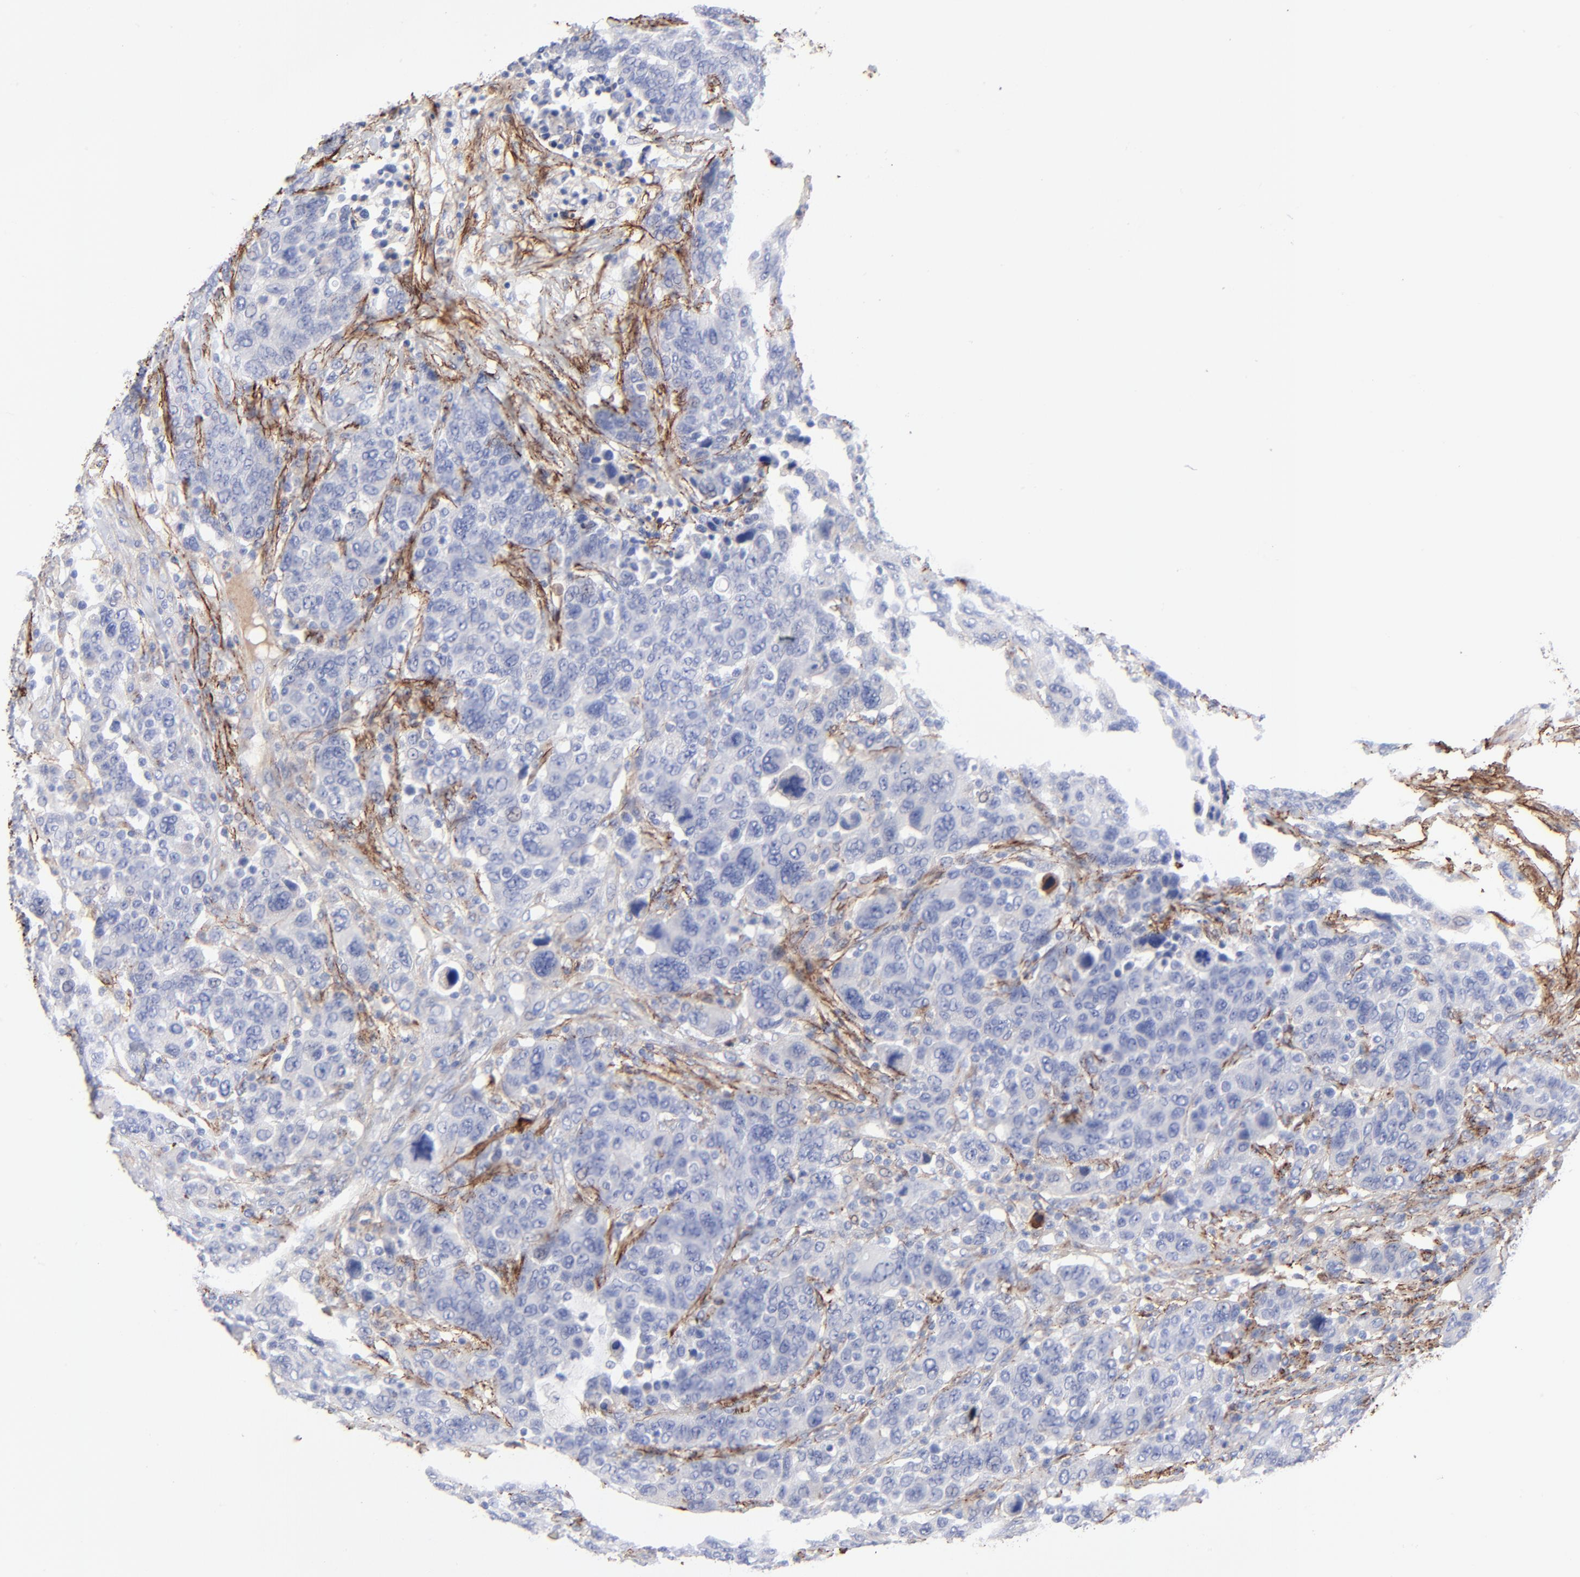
{"staining": {"intensity": "negative", "quantity": "none", "location": "none"}, "tissue": "breast cancer", "cell_type": "Tumor cells", "image_type": "cancer", "snomed": [{"axis": "morphology", "description": "Duct carcinoma"}, {"axis": "topography", "description": "Breast"}], "caption": "The micrograph demonstrates no staining of tumor cells in intraductal carcinoma (breast).", "gene": "FBLN2", "patient": {"sex": "female", "age": 37}}